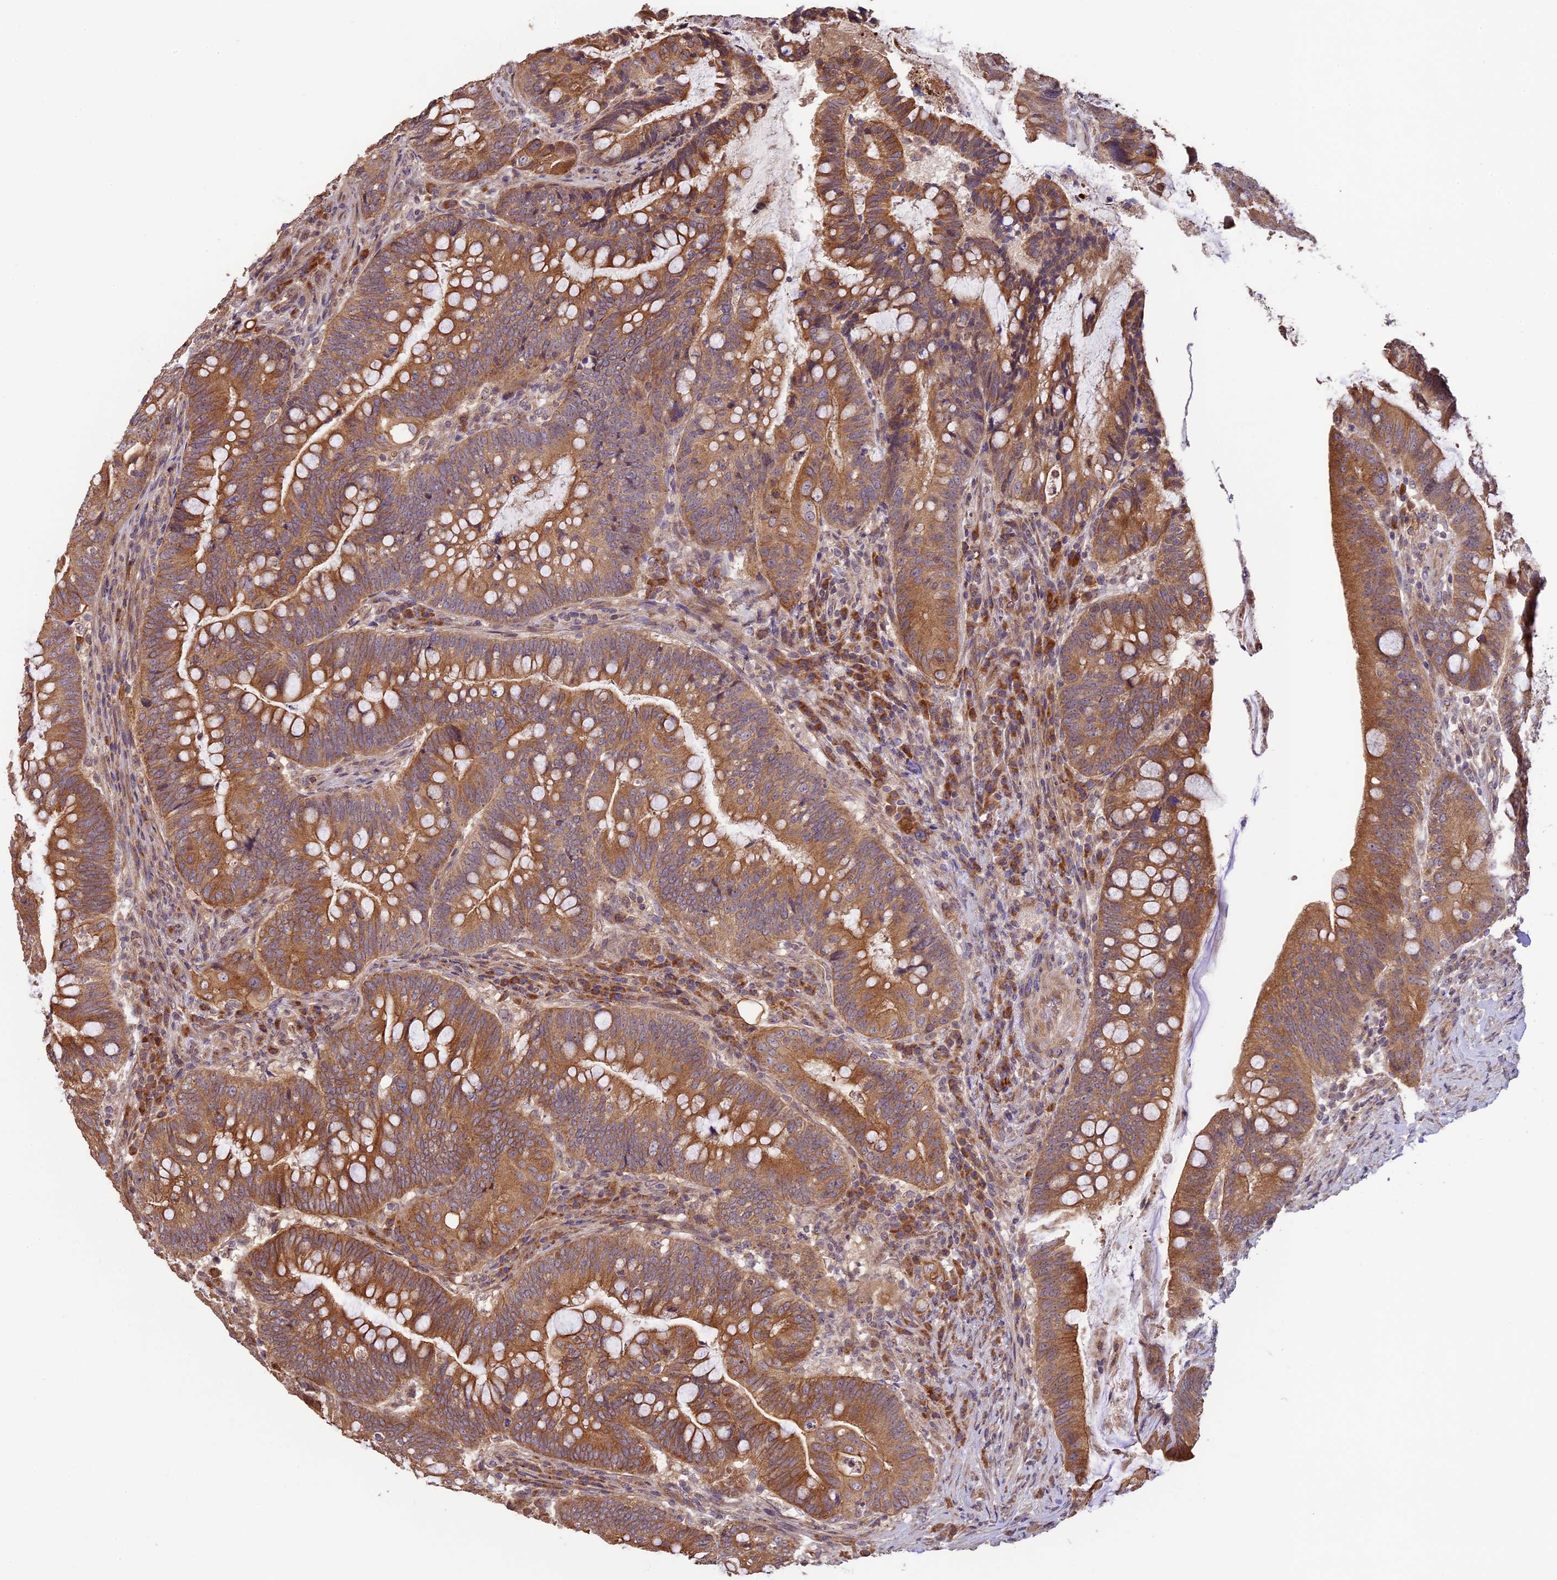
{"staining": {"intensity": "strong", "quantity": ">75%", "location": "cytoplasmic/membranous"}, "tissue": "colorectal cancer", "cell_type": "Tumor cells", "image_type": "cancer", "snomed": [{"axis": "morphology", "description": "Adenocarcinoma, NOS"}, {"axis": "topography", "description": "Colon"}], "caption": "Tumor cells demonstrate high levels of strong cytoplasmic/membranous expression in approximately >75% of cells in human colorectal adenocarcinoma. (Brightfield microscopy of DAB IHC at high magnification).", "gene": "BCAS4", "patient": {"sex": "female", "age": 66}}